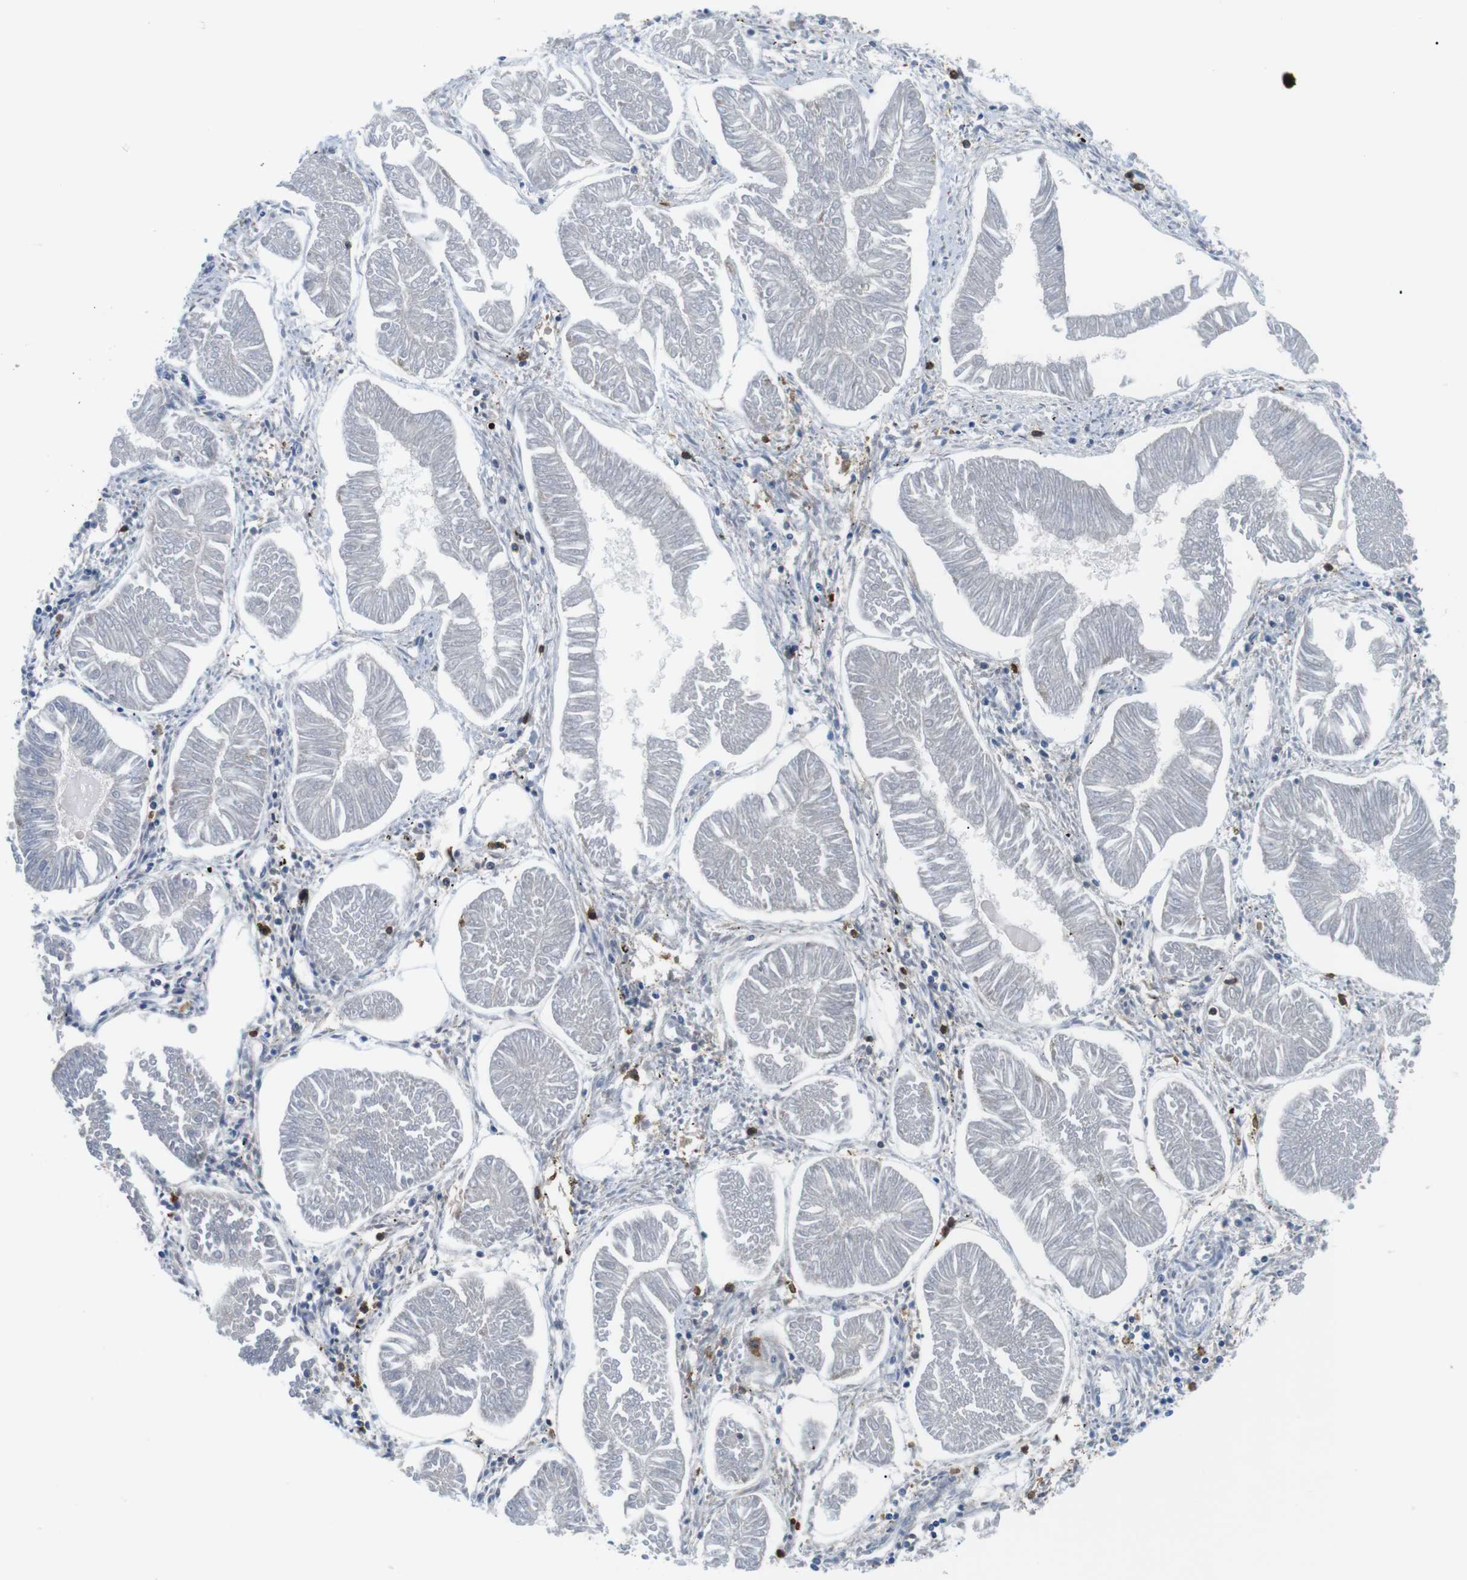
{"staining": {"intensity": "negative", "quantity": "none", "location": "none"}, "tissue": "endometrial cancer", "cell_type": "Tumor cells", "image_type": "cancer", "snomed": [{"axis": "morphology", "description": "Adenocarcinoma, NOS"}, {"axis": "topography", "description": "Endometrium"}], "caption": "Tumor cells show no significant positivity in endometrial cancer (adenocarcinoma).", "gene": "CD300C", "patient": {"sex": "female", "age": 53}}